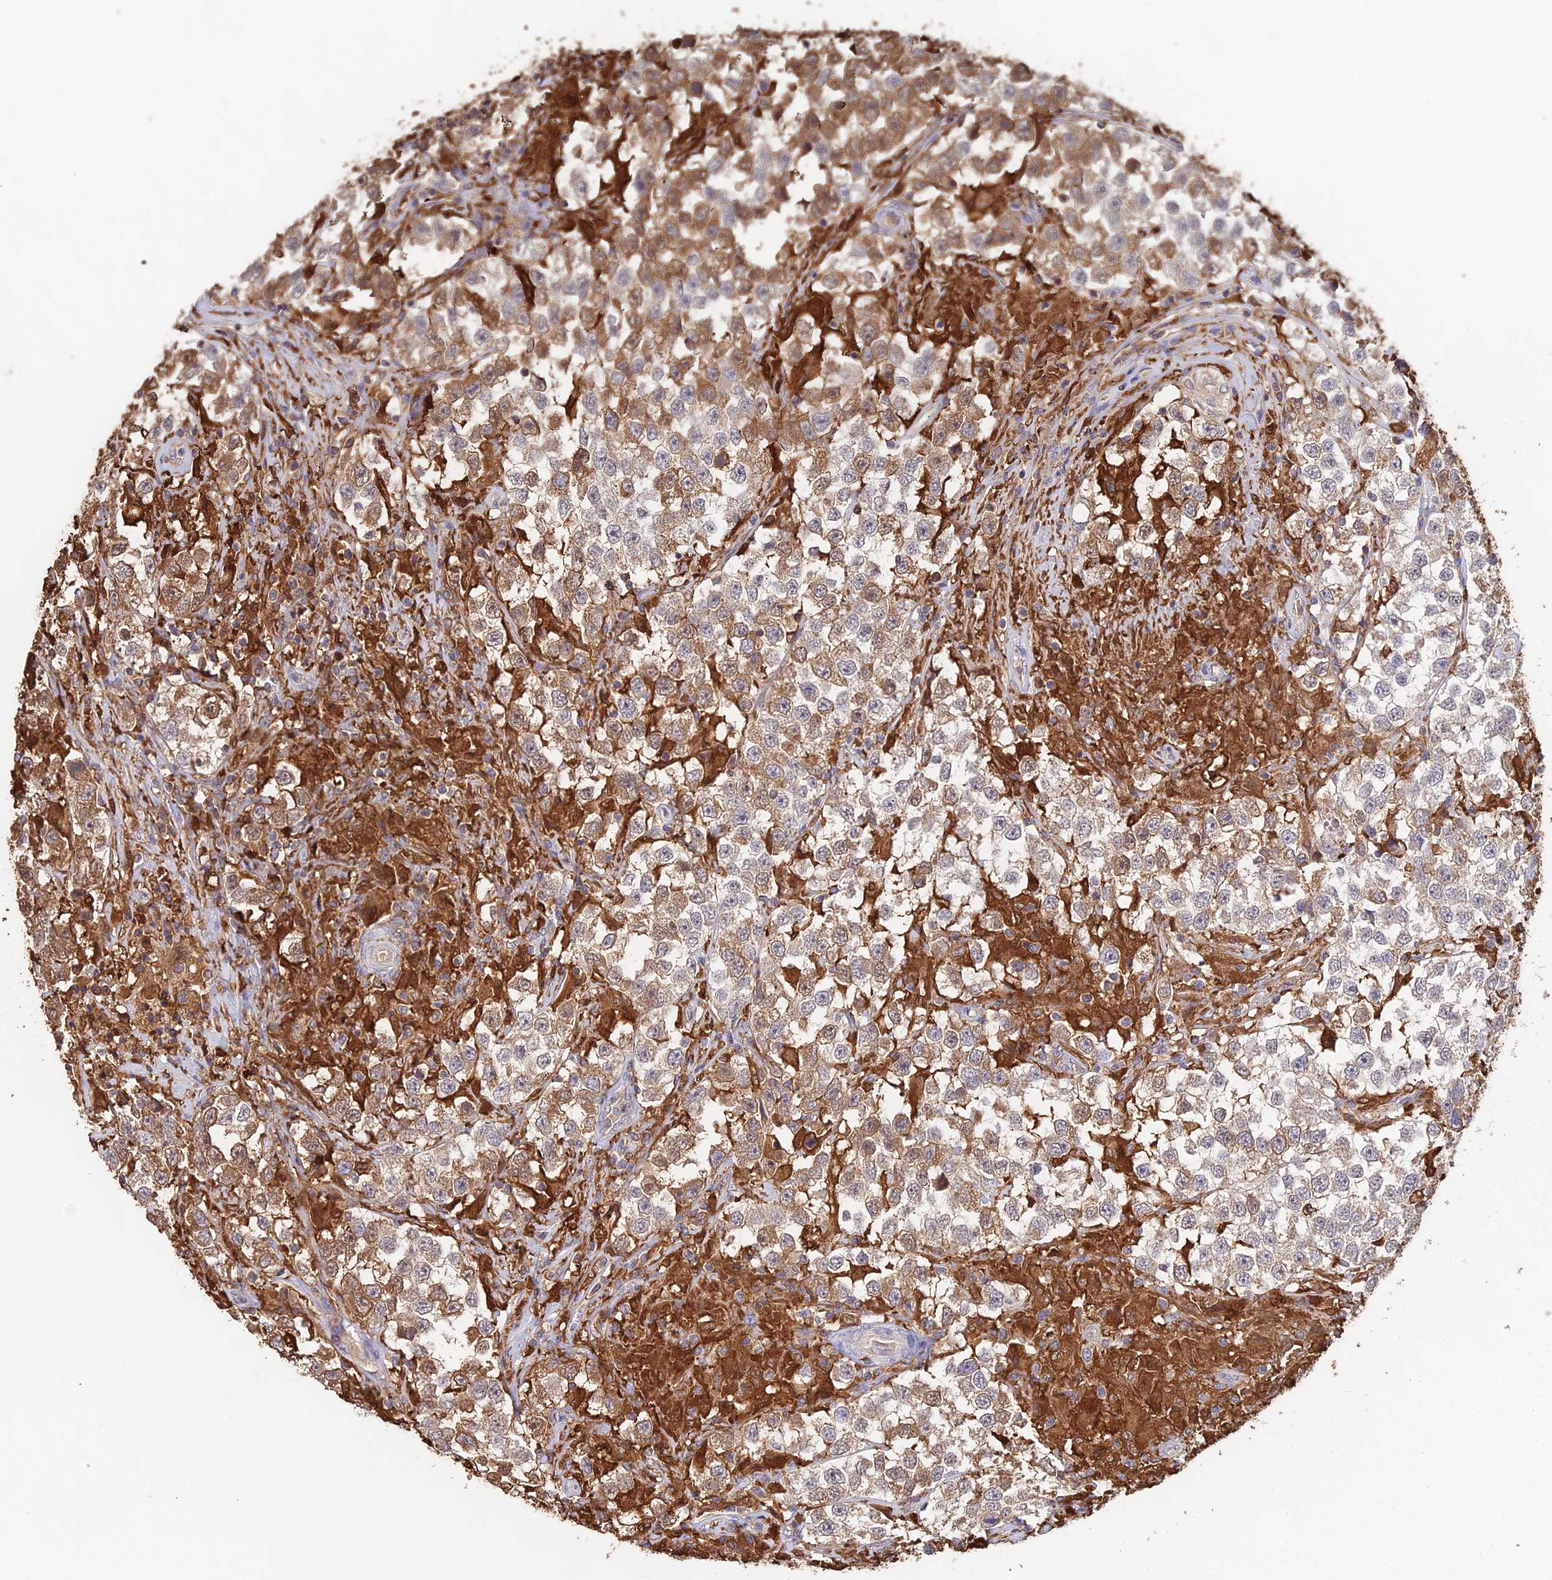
{"staining": {"intensity": "strong", "quantity": "25%-75%", "location": "cytoplasmic/membranous"}, "tissue": "testis cancer", "cell_type": "Tumor cells", "image_type": "cancer", "snomed": [{"axis": "morphology", "description": "Seminoma, NOS"}, {"axis": "topography", "description": "Testis"}], "caption": "Immunohistochemical staining of human testis cancer (seminoma) displays high levels of strong cytoplasmic/membranous positivity in approximately 25%-75% of tumor cells.", "gene": "FBP1", "patient": {"sex": "male", "age": 46}}